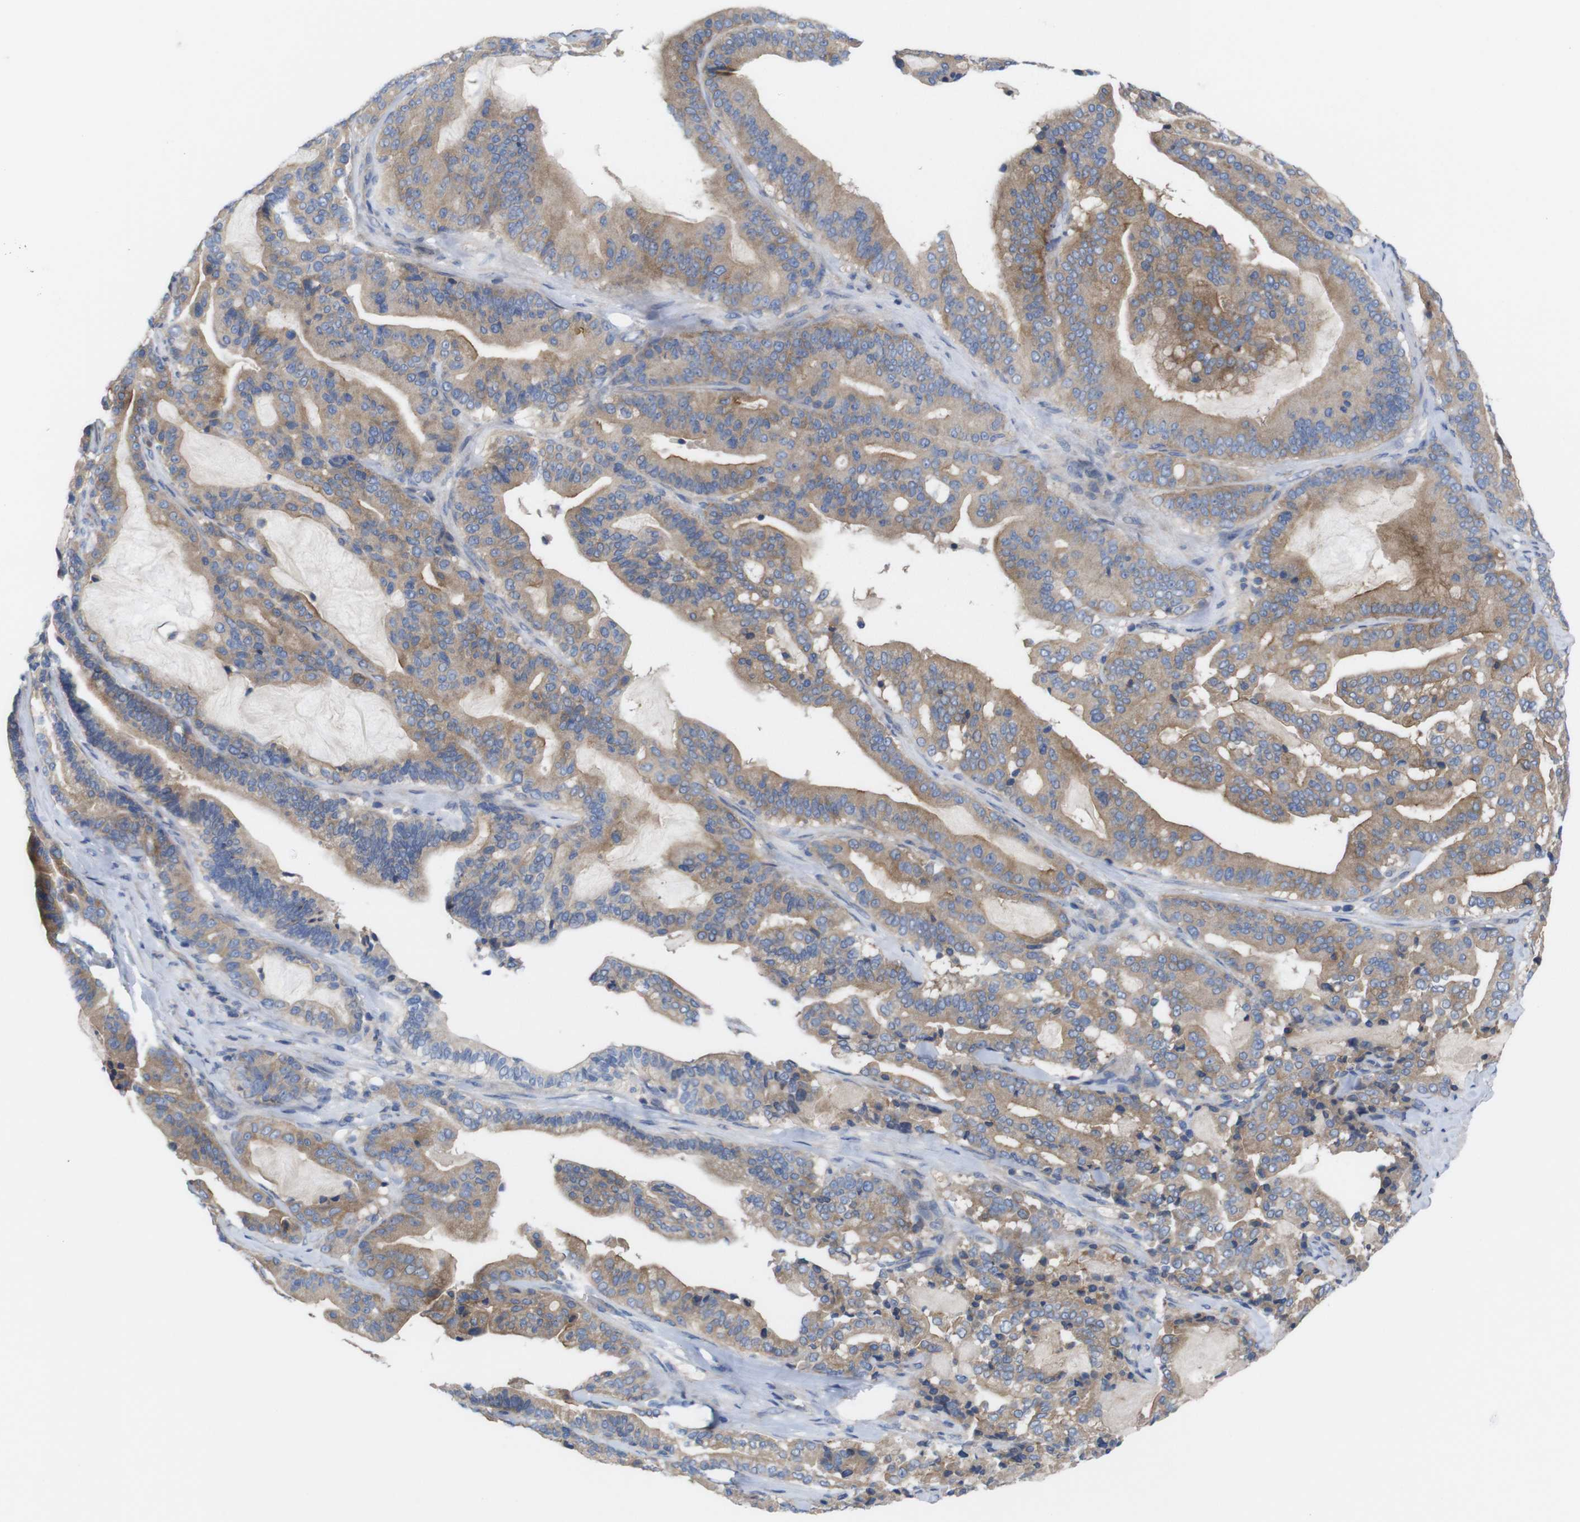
{"staining": {"intensity": "moderate", "quantity": ">75%", "location": "cytoplasmic/membranous"}, "tissue": "pancreatic cancer", "cell_type": "Tumor cells", "image_type": "cancer", "snomed": [{"axis": "morphology", "description": "Adenocarcinoma, NOS"}, {"axis": "topography", "description": "Pancreas"}], "caption": "Protein staining exhibits moderate cytoplasmic/membranous expression in approximately >75% of tumor cells in pancreatic adenocarcinoma. (Stains: DAB in brown, nuclei in blue, Microscopy: brightfield microscopy at high magnification).", "gene": "USH1C", "patient": {"sex": "male", "age": 63}}